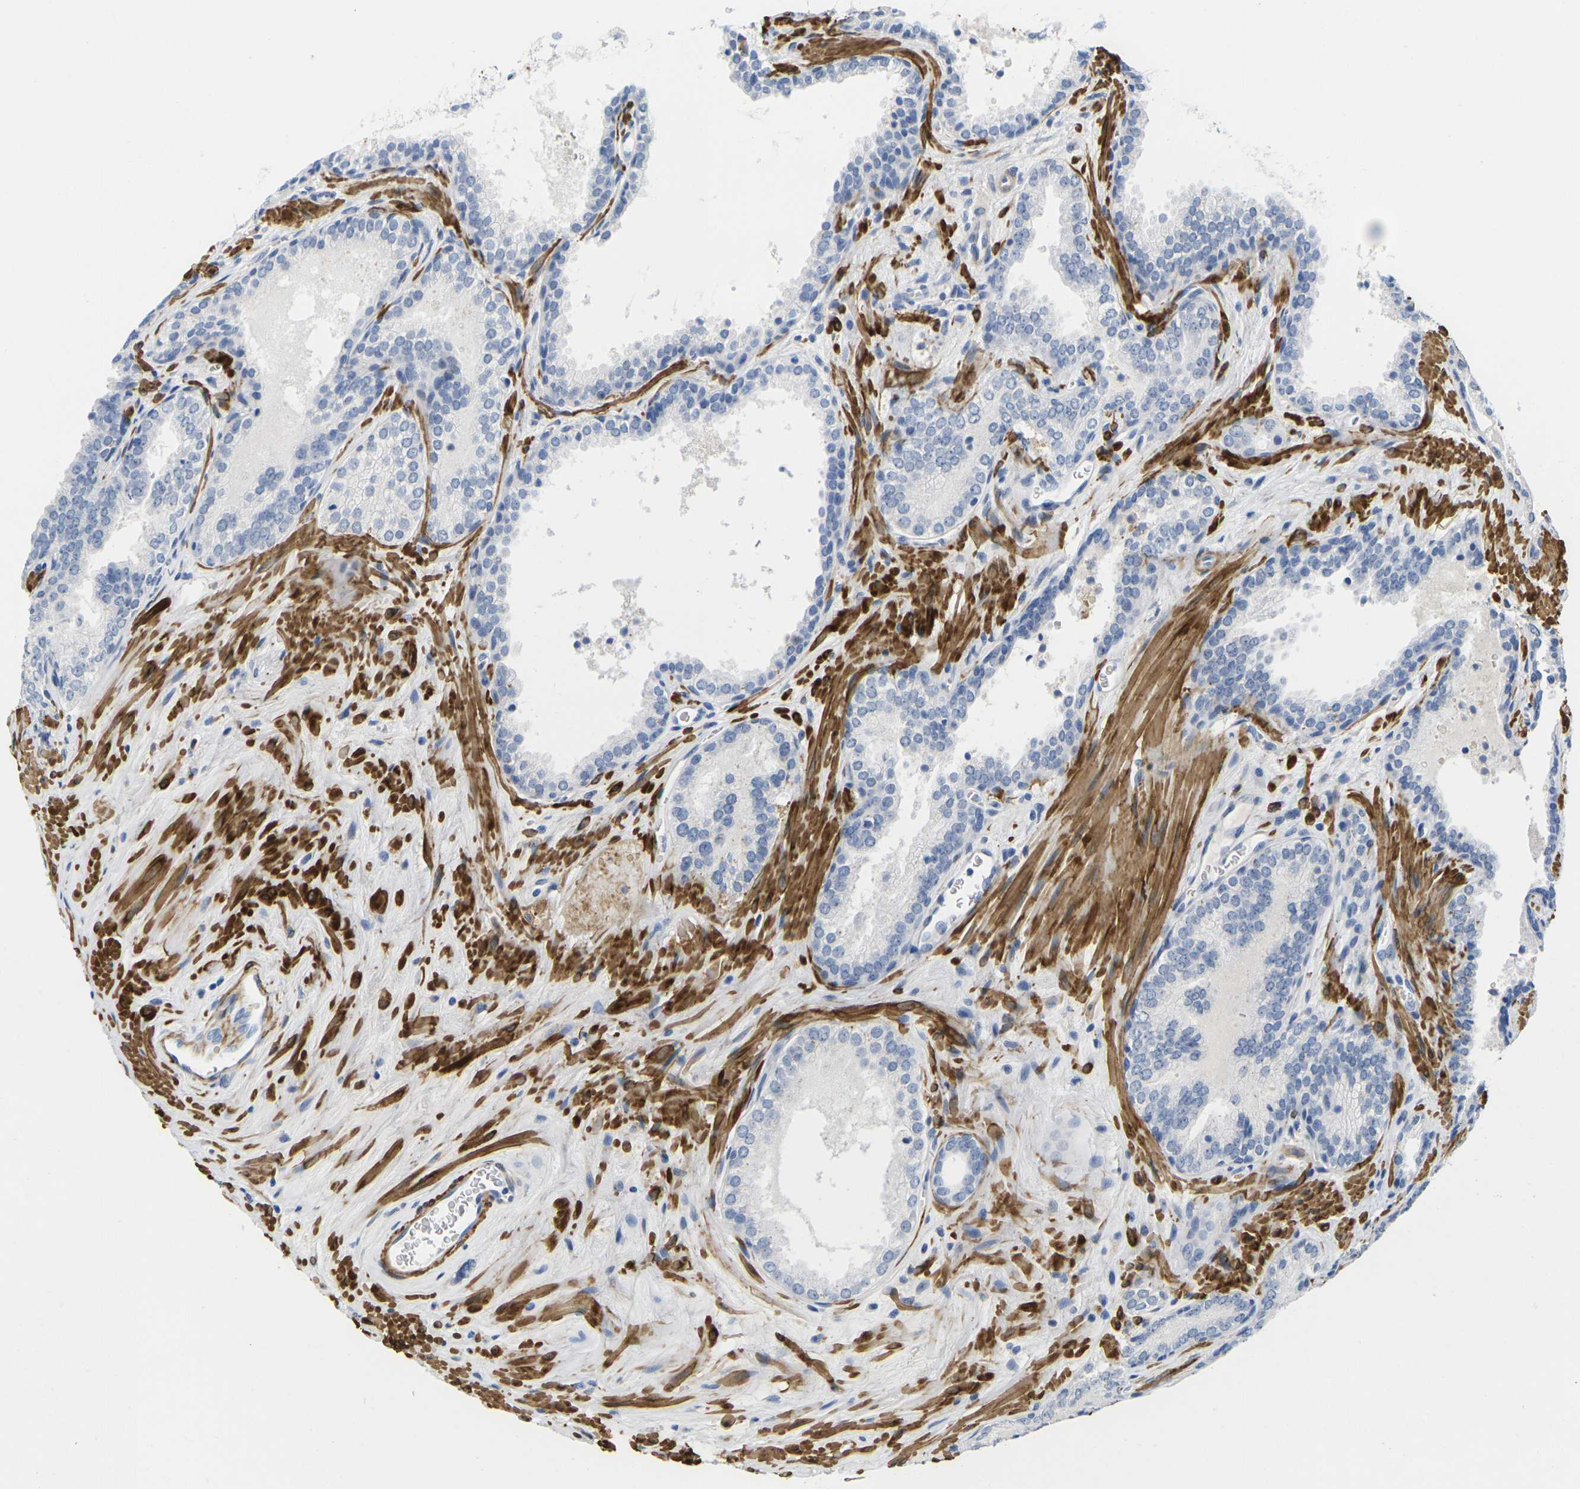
{"staining": {"intensity": "negative", "quantity": "none", "location": "none"}, "tissue": "prostate cancer", "cell_type": "Tumor cells", "image_type": "cancer", "snomed": [{"axis": "morphology", "description": "Adenocarcinoma, Low grade"}, {"axis": "topography", "description": "Prostate"}], "caption": "Tumor cells show no significant positivity in prostate adenocarcinoma (low-grade). (DAB immunohistochemistry visualized using brightfield microscopy, high magnification).", "gene": "CNN1", "patient": {"sex": "male", "age": 60}}